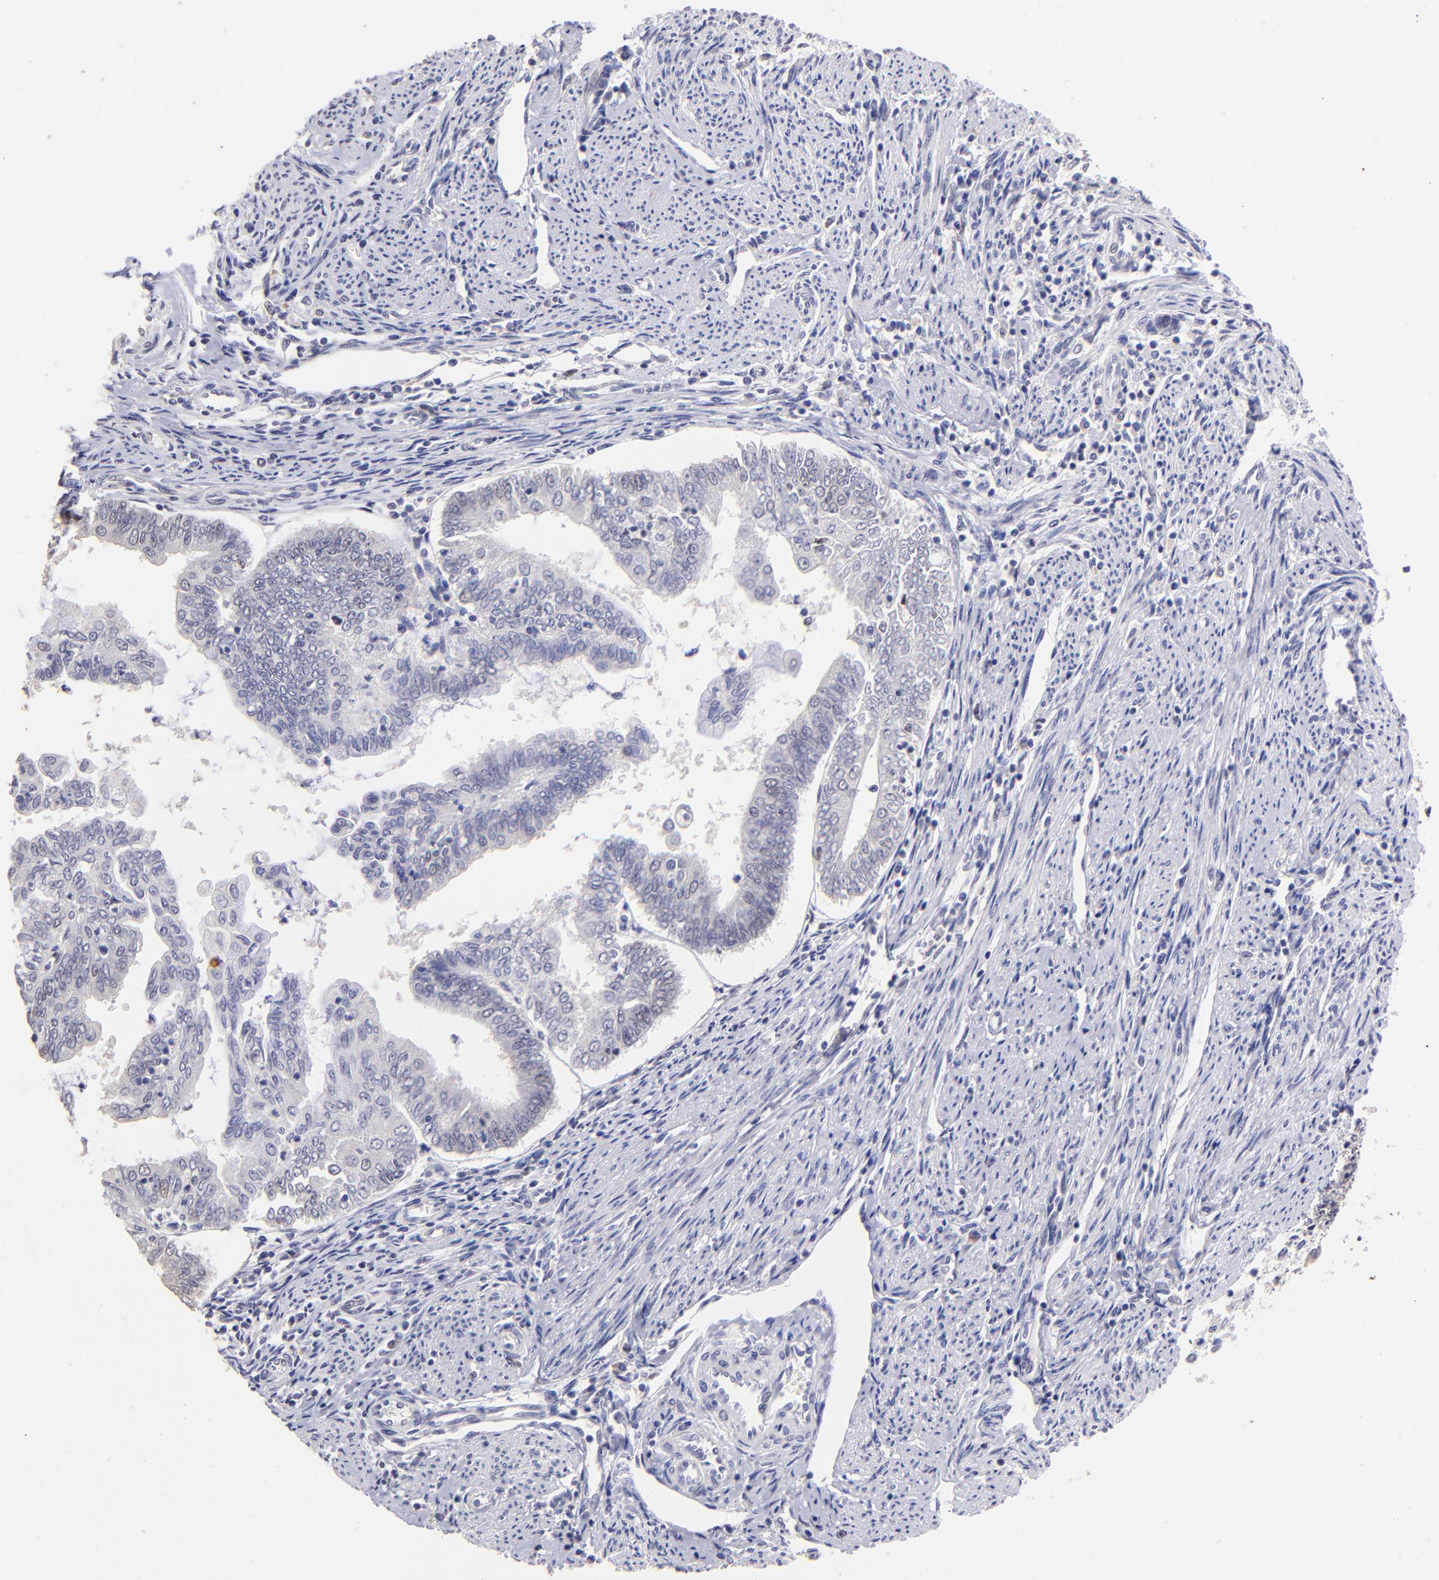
{"staining": {"intensity": "weak", "quantity": "<25%", "location": "nuclear"}, "tissue": "endometrial cancer", "cell_type": "Tumor cells", "image_type": "cancer", "snomed": [{"axis": "morphology", "description": "Adenocarcinoma, NOS"}, {"axis": "topography", "description": "Endometrium"}], "caption": "This is an immunohistochemistry (IHC) histopathology image of human endometrial cancer. There is no positivity in tumor cells.", "gene": "DNMT1", "patient": {"sex": "female", "age": 75}}